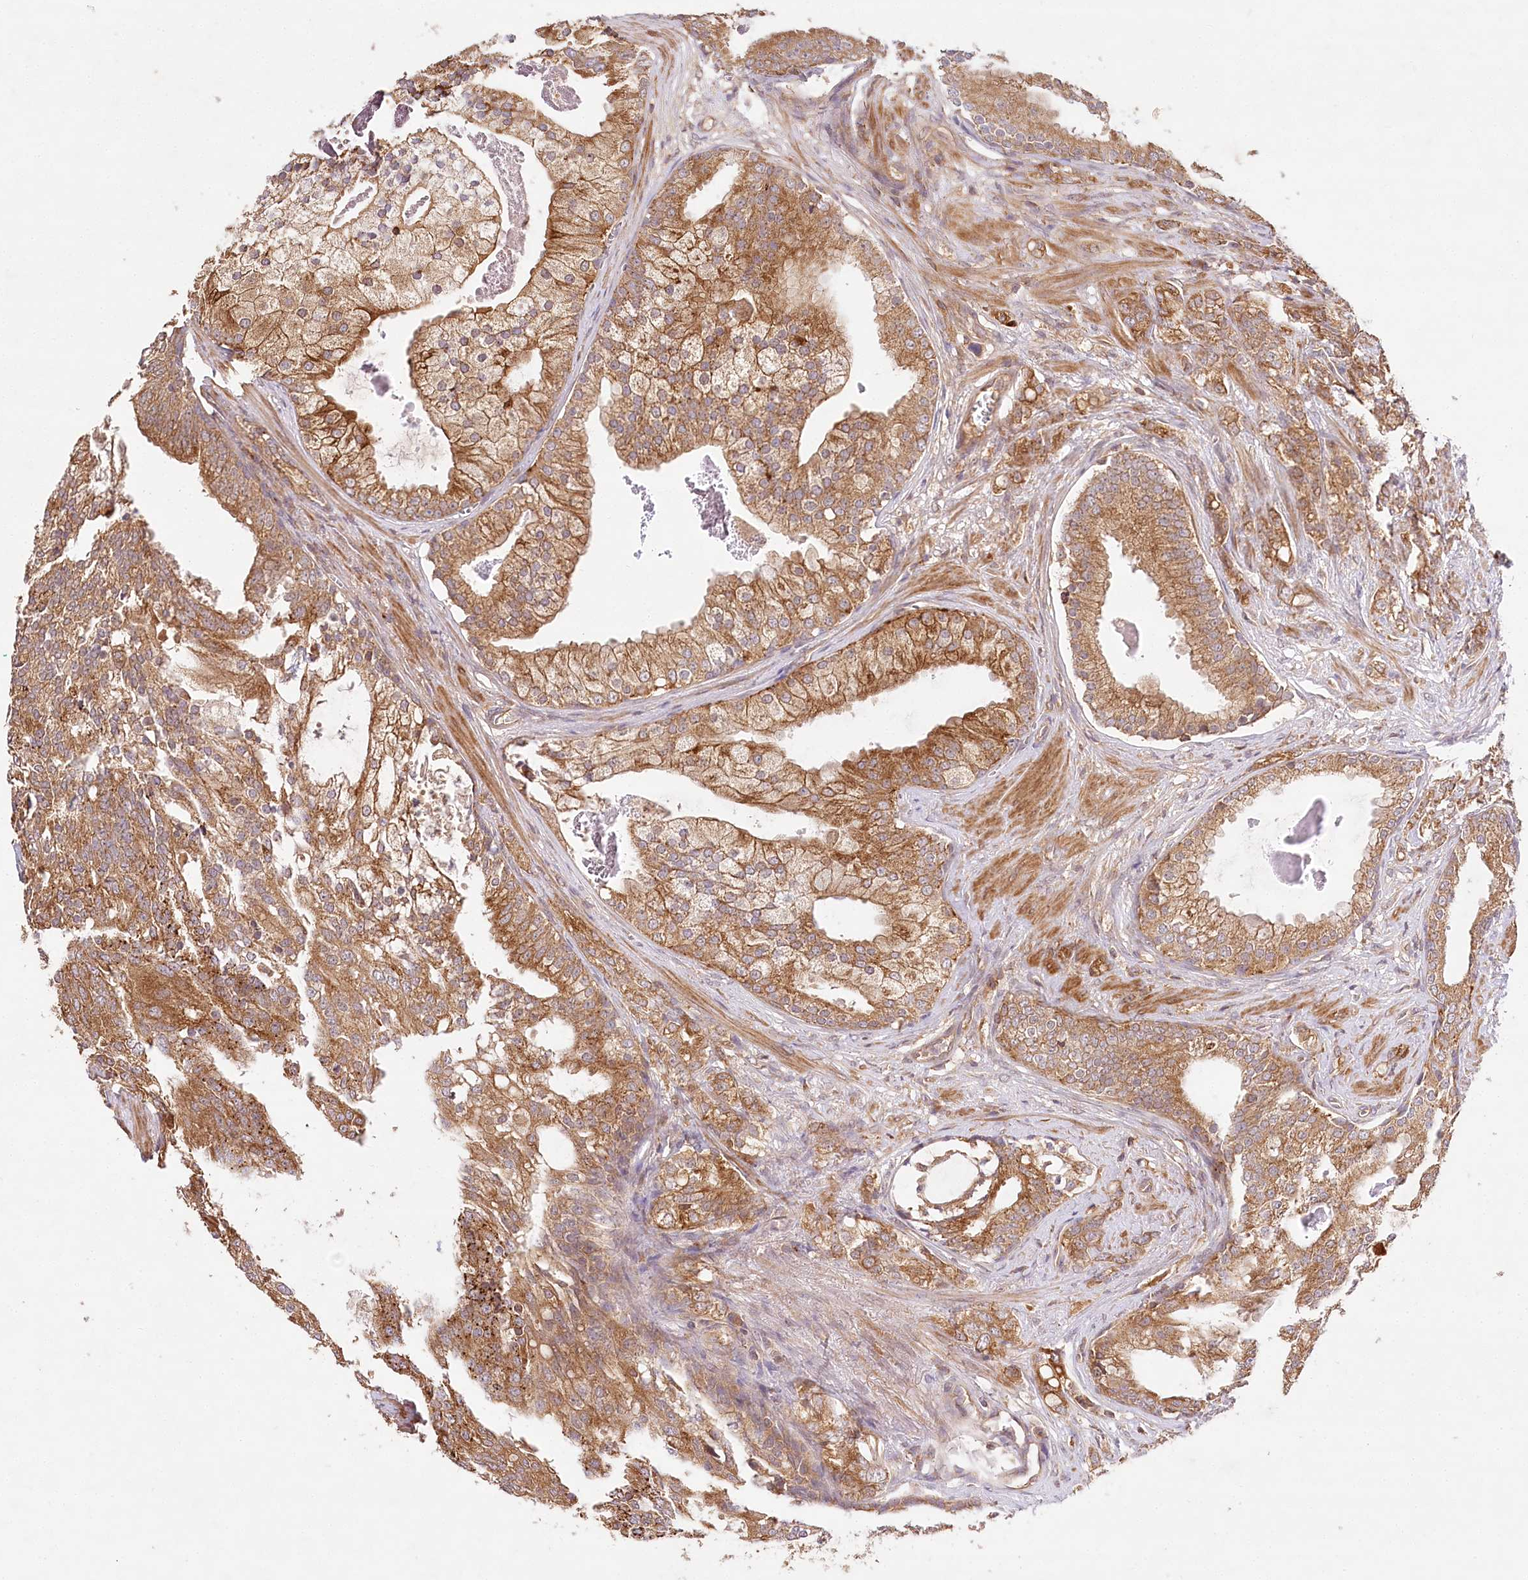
{"staining": {"intensity": "moderate", "quantity": ">75%", "location": "cytoplasmic/membranous"}, "tissue": "prostate cancer", "cell_type": "Tumor cells", "image_type": "cancer", "snomed": [{"axis": "morphology", "description": "Adenocarcinoma, Low grade"}, {"axis": "topography", "description": "Prostate"}], "caption": "Low-grade adenocarcinoma (prostate) stained with a brown dye demonstrates moderate cytoplasmic/membranous positive positivity in about >75% of tumor cells.", "gene": "LSS", "patient": {"sex": "male", "age": 58}}